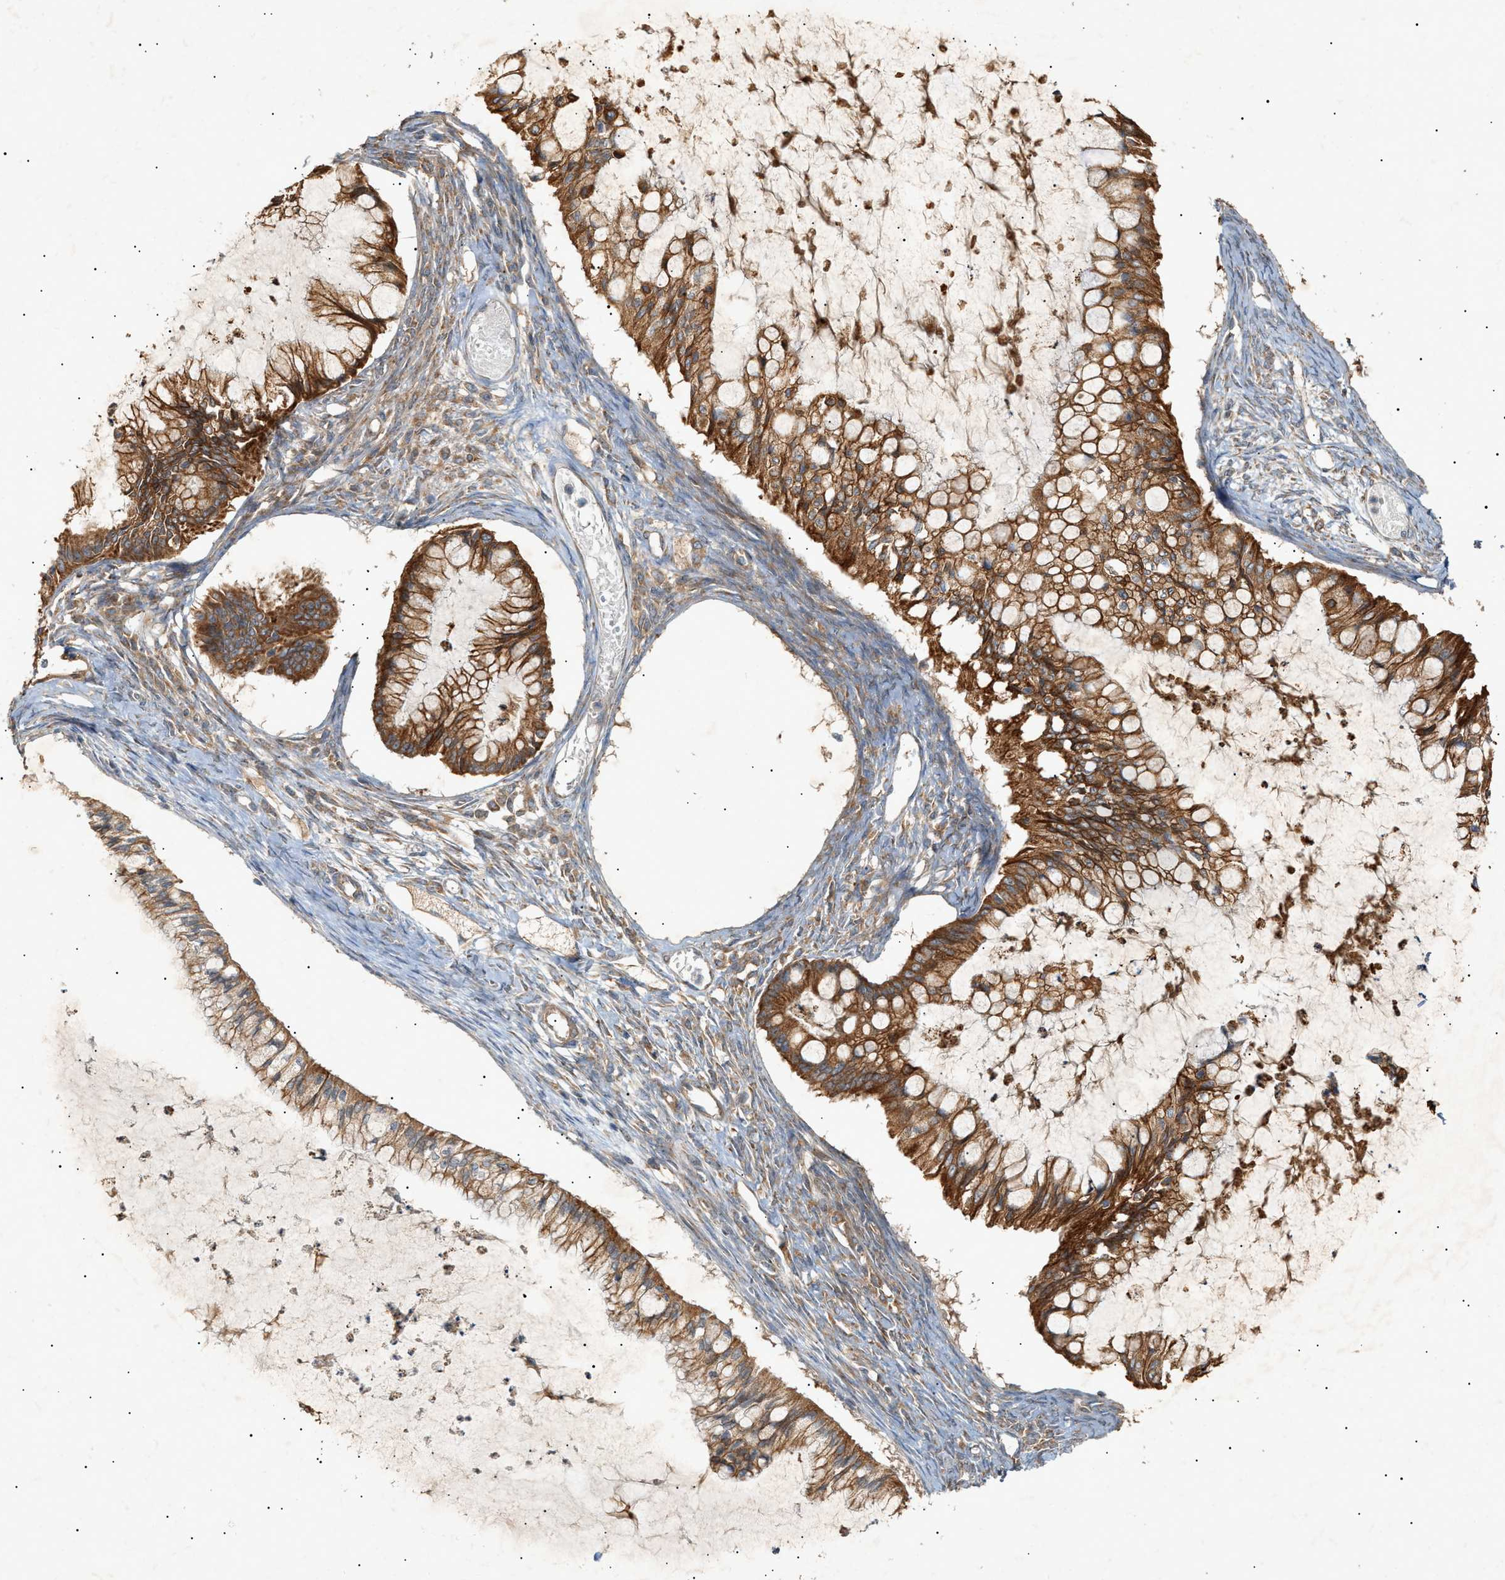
{"staining": {"intensity": "strong", "quantity": ">75%", "location": "cytoplasmic/membranous"}, "tissue": "ovarian cancer", "cell_type": "Tumor cells", "image_type": "cancer", "snomed": [{"axis": "morphology", "description": "Cystadenocarcinoma, mucinous, NOS"}, {"axis": "topography", "description": "Ovary"}], "caption": "This histopathology image displays ovarian cancer stained with immunohistochemistry (IHC) to label a protein in brown. The cytoplasmic/membranous of tumor cells show strong positivity for the protein. Nuclei are counter-stained blue.", "gene": "MTCH1", "patient": {"sex": "female", "age": 57}}